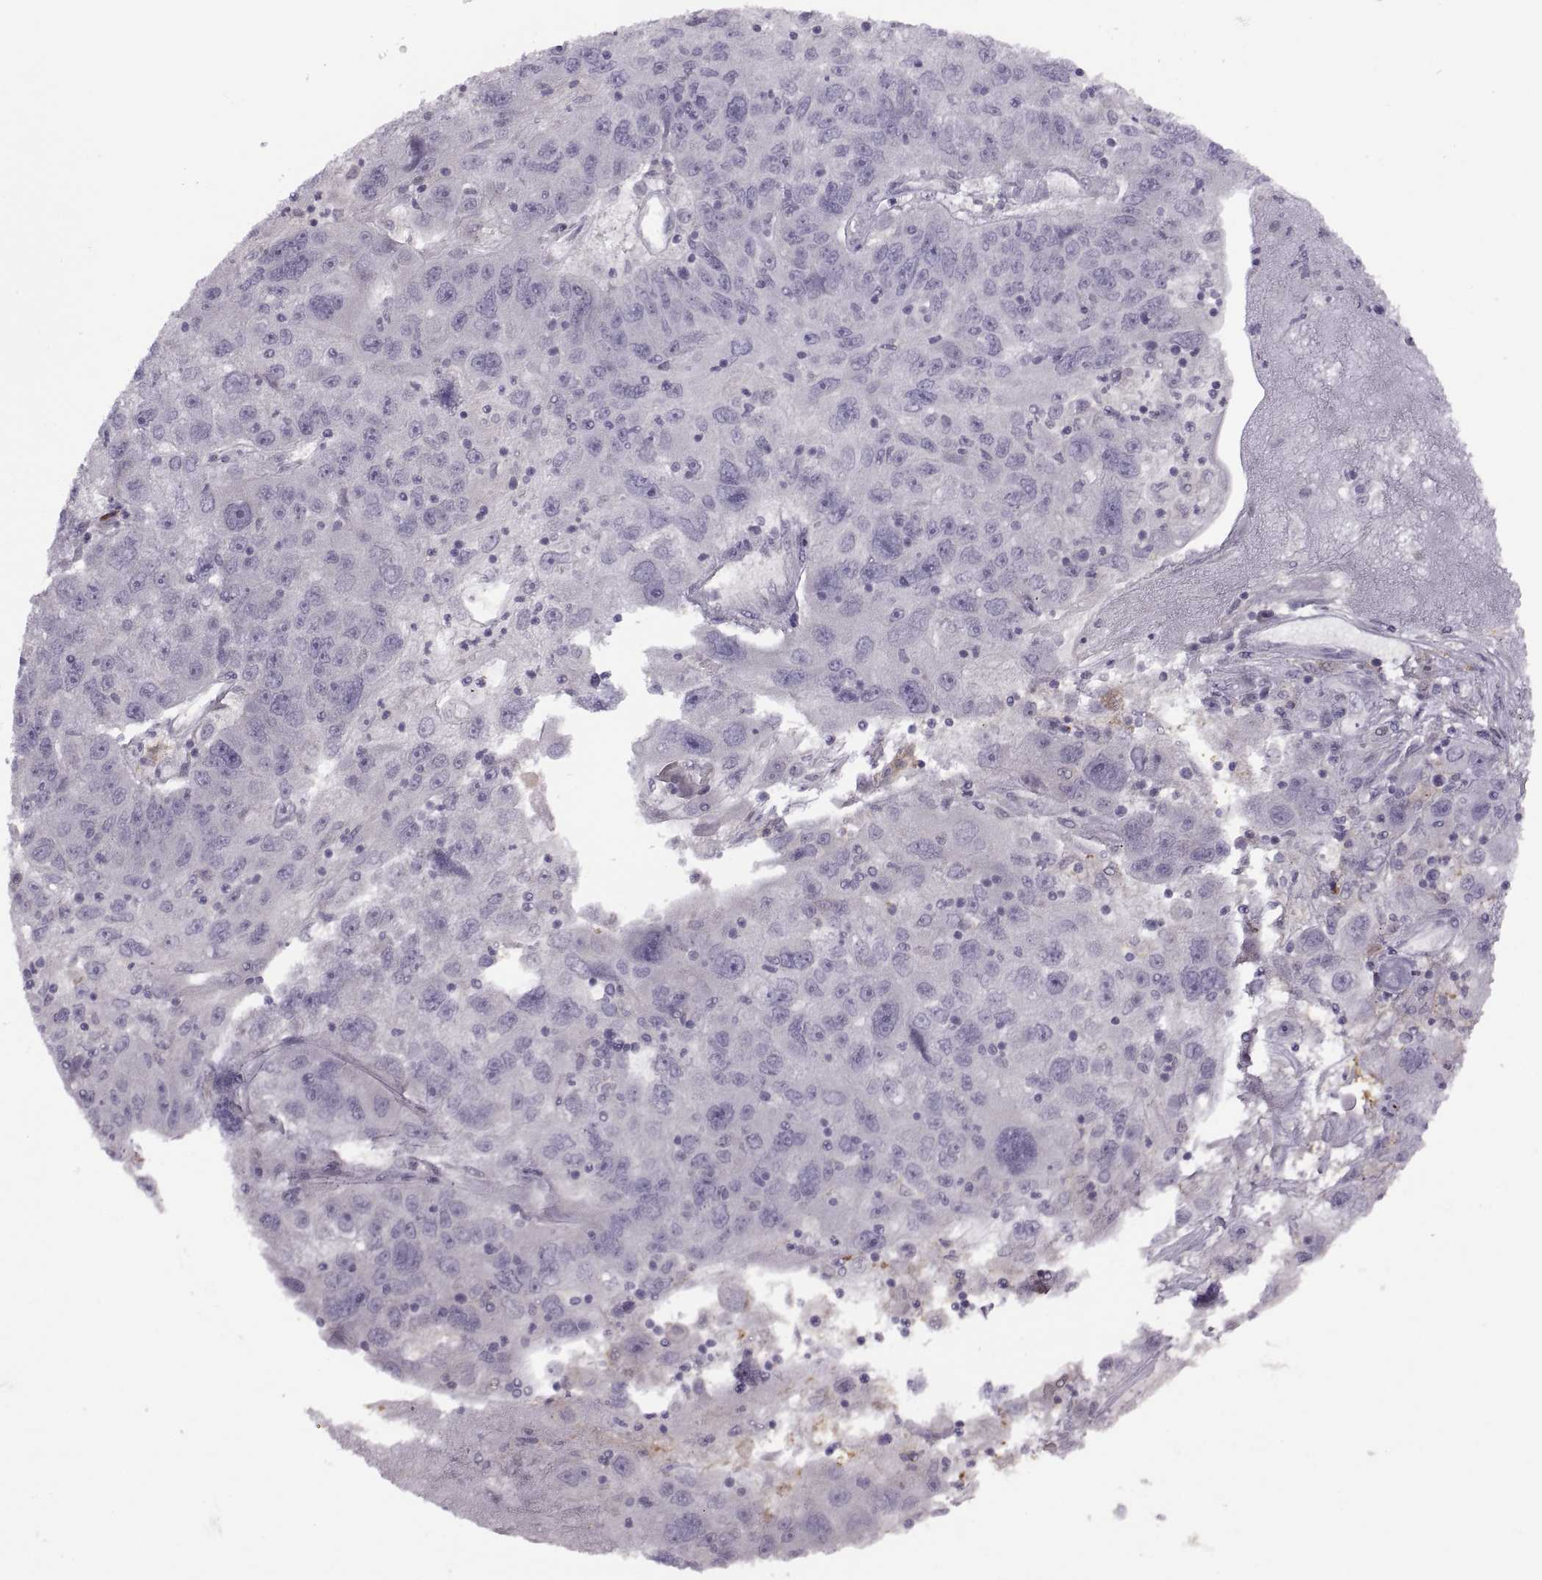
{"staining": {"intensity": "negative", "quantity": "none", "location": "none"}, "tissue": "stomach cancer", "cell_type": "Tumor cells", "image_type": "cancer", "snomed": [{"axis": "morphology", "description": "Adenocarcinoma, NOS"}, {"axis": "topography", "description": "Stomach"}], "caption": "Immunohistochemistry (IHC) micrograph of human stomach cancer (adenocarcinoma) stained for a protein (brown), which reveals no staining in tumor cells.", "gene": "H2AP", "patient": {"sex": "male", "age": 56}}